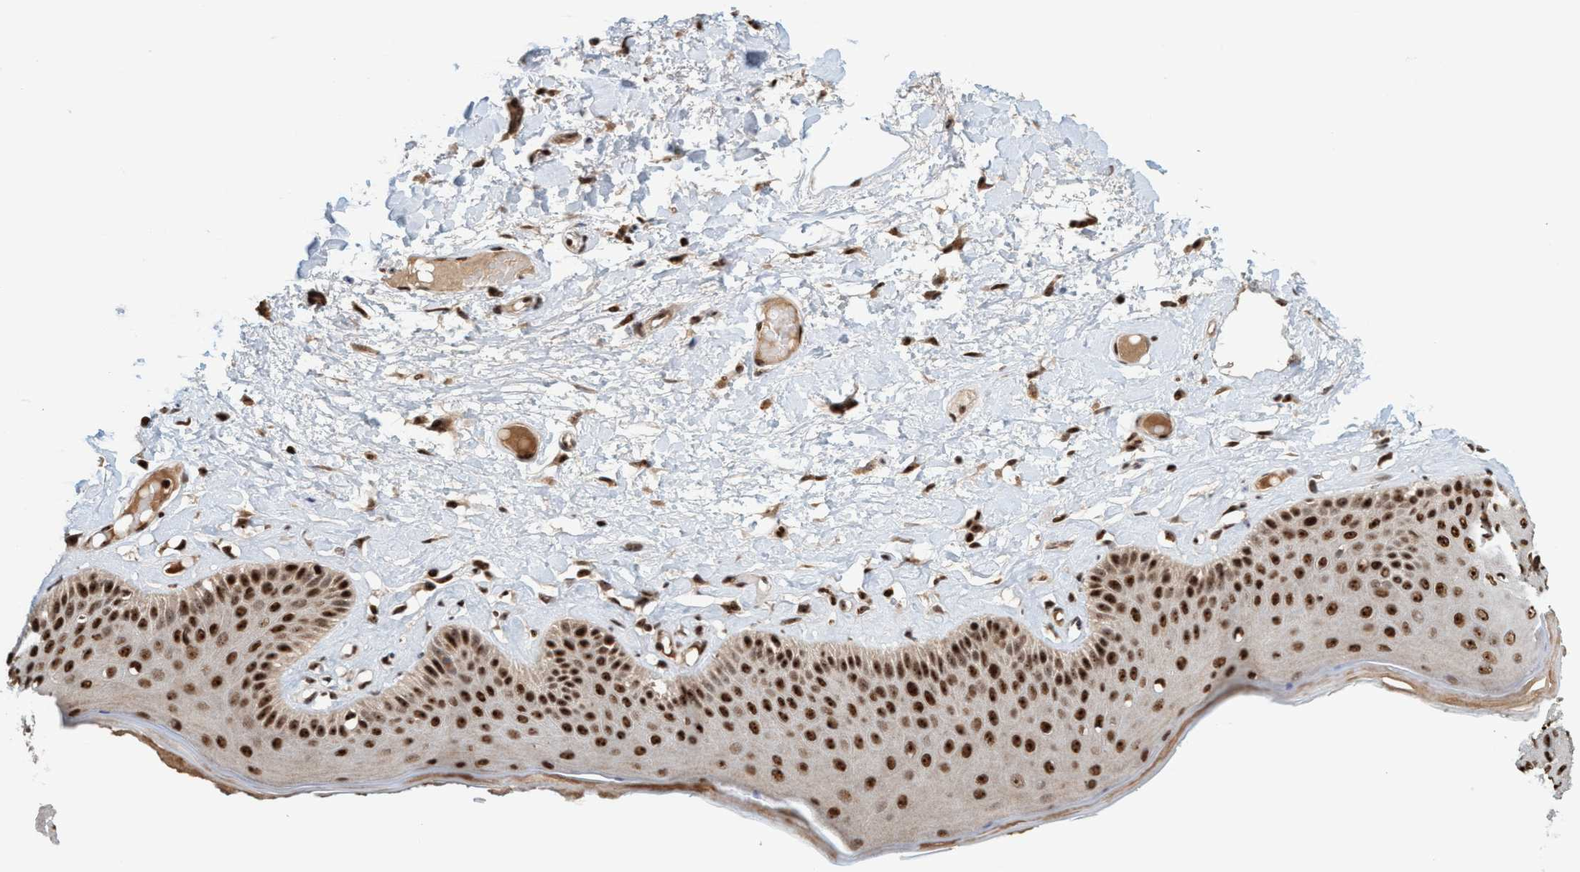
{"staining": {"intensity": "strong", "quantity": ">75%", "location": "nuclear"}, "tissue": "skin", "cell_type": "Epidermal cells", "image_type": "normal", "snomed": [{"axis": "morphology", "description": "Normal tissue, NOS"}, {"axis": "topography", "description": "Vulva"}], "caption": "Immunohistochemical staining of benign skin demonstrates >75% levels of strong nuclear protein expression in about >75% of epidermal cells.", "gene": "SMCR8", "patient": {"sex": "female", "age": 73}}